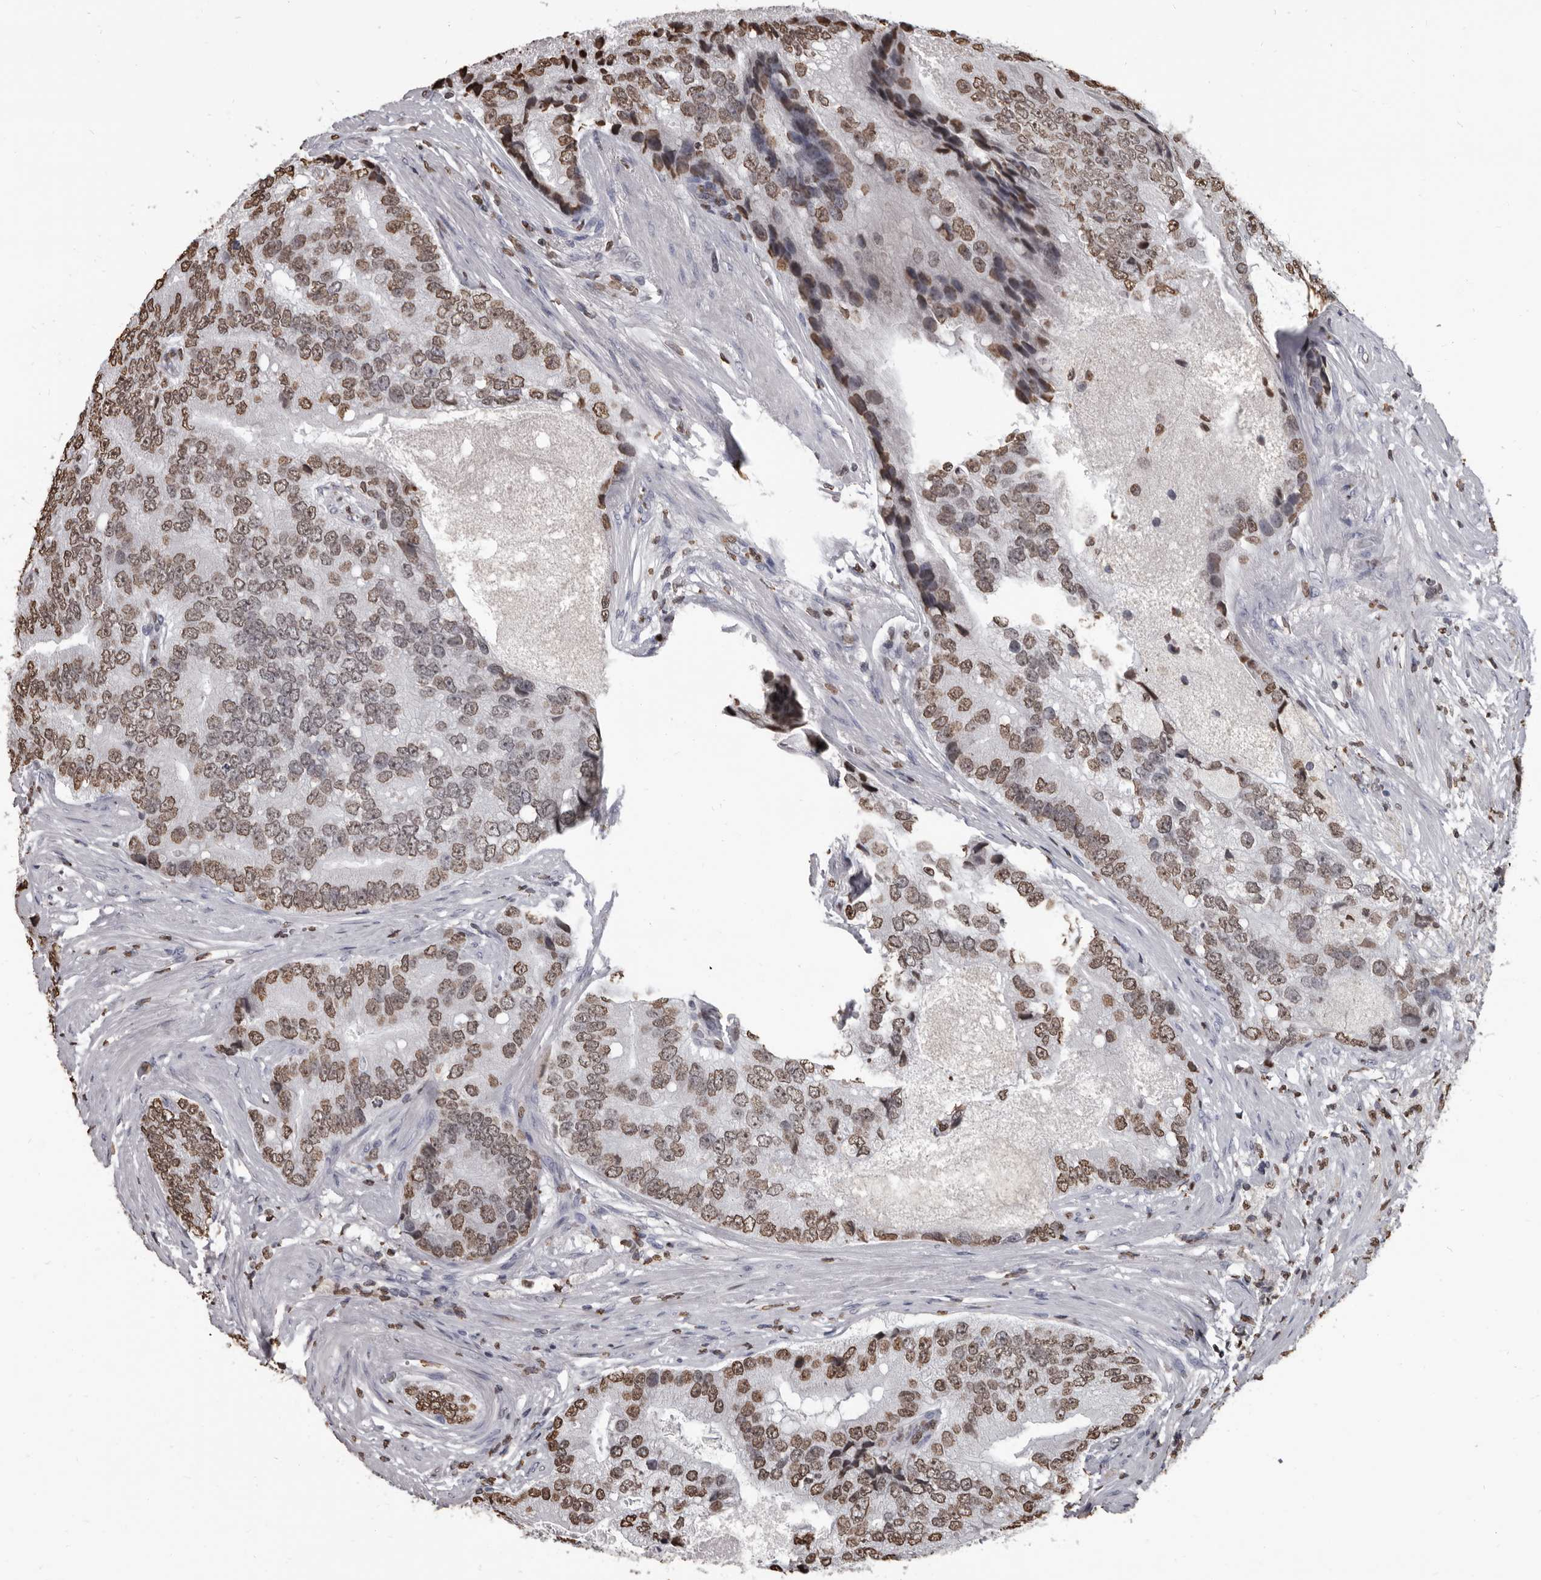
{"staining": {"intensity": "moderate", "quantity": ">75%", "location": "nuclear"}, "tissue": "prostate cancer", "cell_type": "Tumor cells", "image_type": "cancer", "snomed": [{"axis": "morphology", "description": "Adenocarcinoma, High grade"}, {"axis": "topography", "description": "Prostate"}], "caption": "This image displays adenocarcinoma (high-grade) (prostate) stained with immunohistochemistry (IHC) to label a protein in brown. The nuclear of tumor cells show moderate positivity for the protein. Nuclei are counter-stained blue.", "gene": "AHR", "patient": {"sex": "male", "age": 70}}